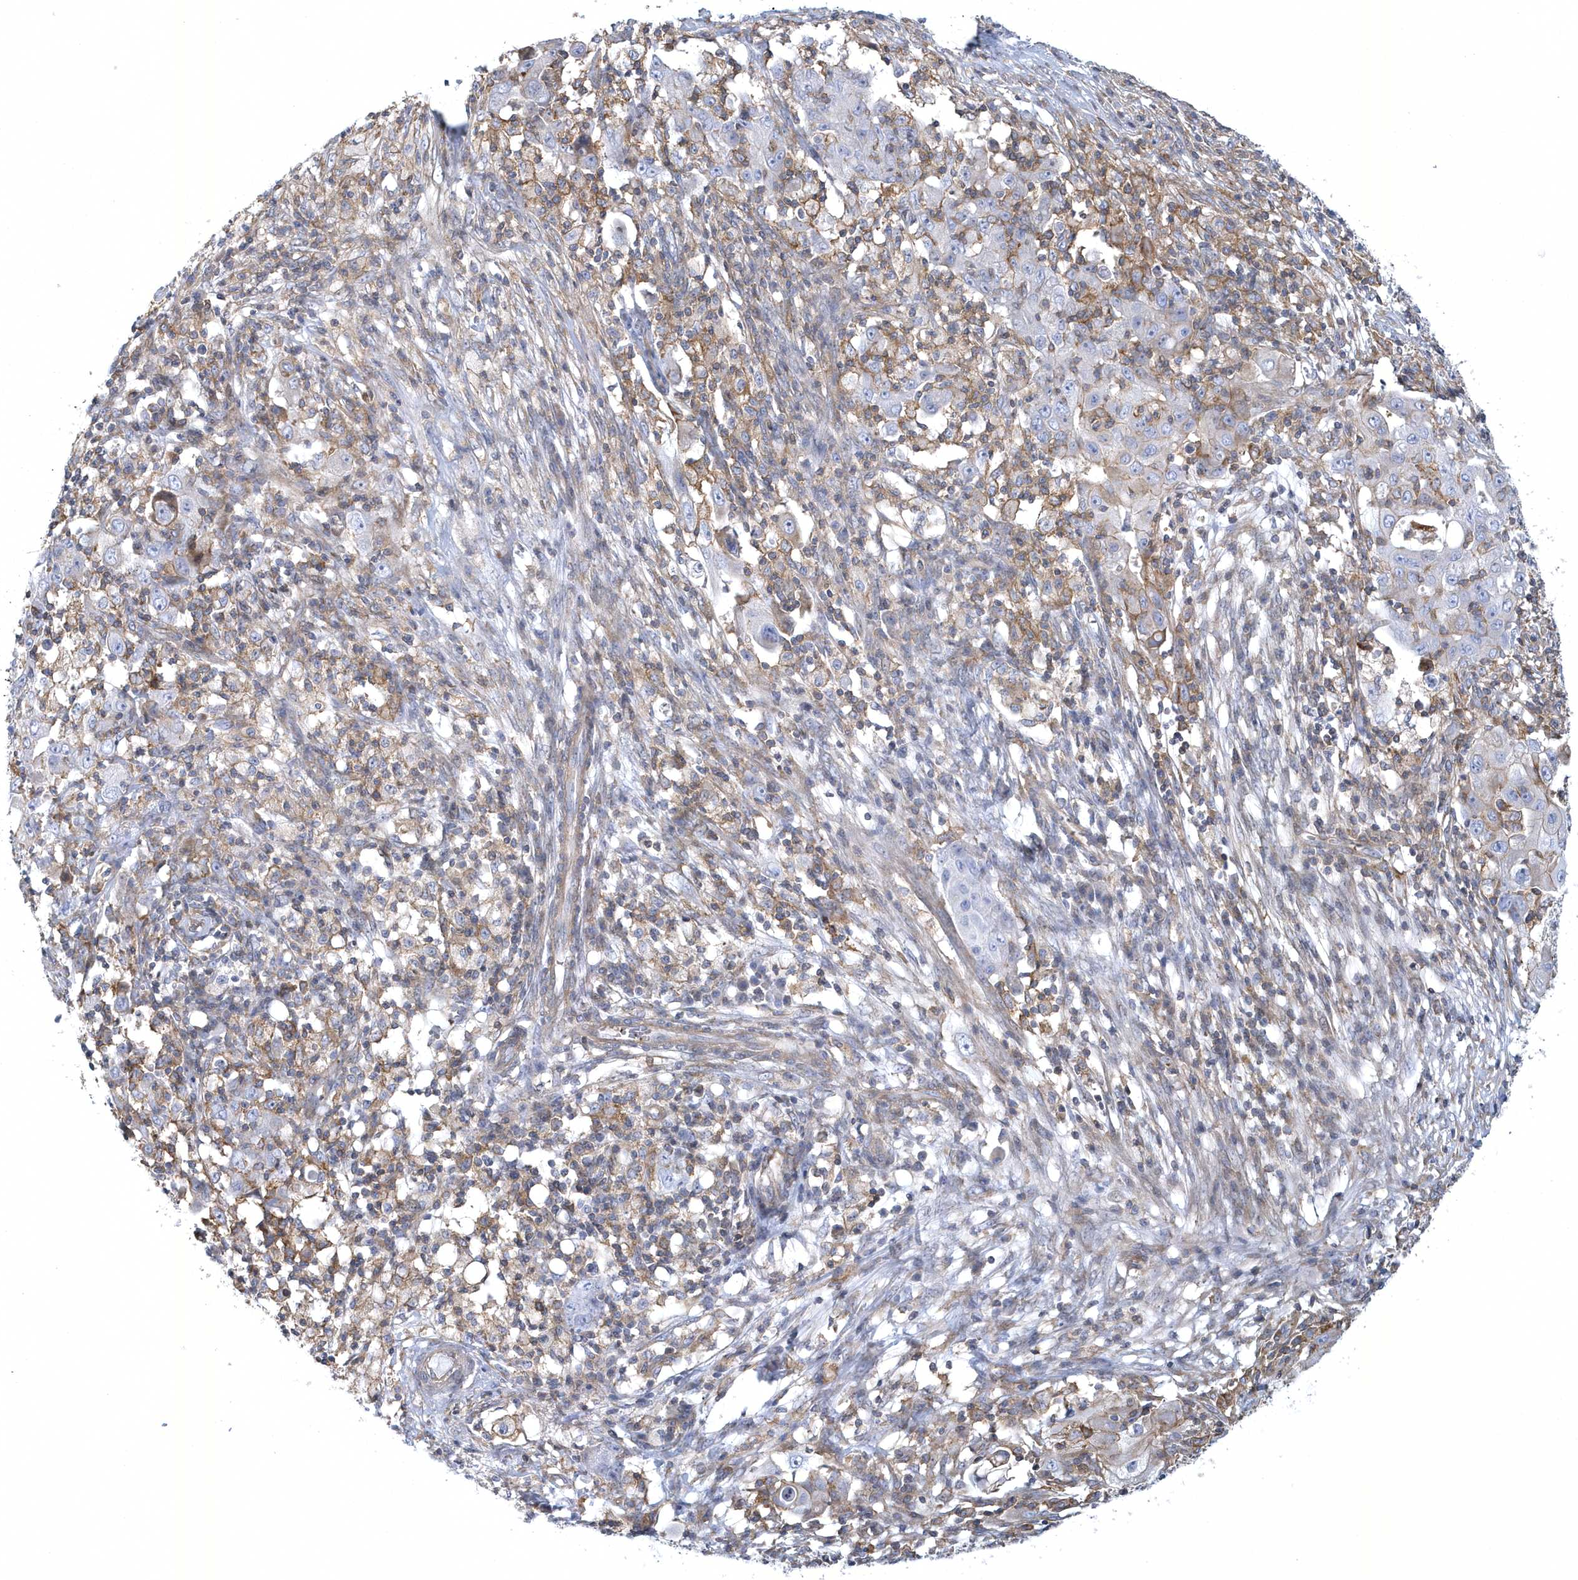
{"staining": {"intensity": "negative", "quantity": "none", "location": "none"}, "tissue": "ovarian cancer", "cell_type": "Tumor cells", "image_type": "cancer", "snomed": [{"axis": "morphology", "description": "Carcinoma, endometroid"}, {"axis": "topography", "description": "Ovary"}], "caption": "High power microscopy image of an IHC image of ovarian cancer, revealing no significant positivity in tumor cells.", "gene": "ARAP2", "patient": {"sex": "female", "age": 42}}